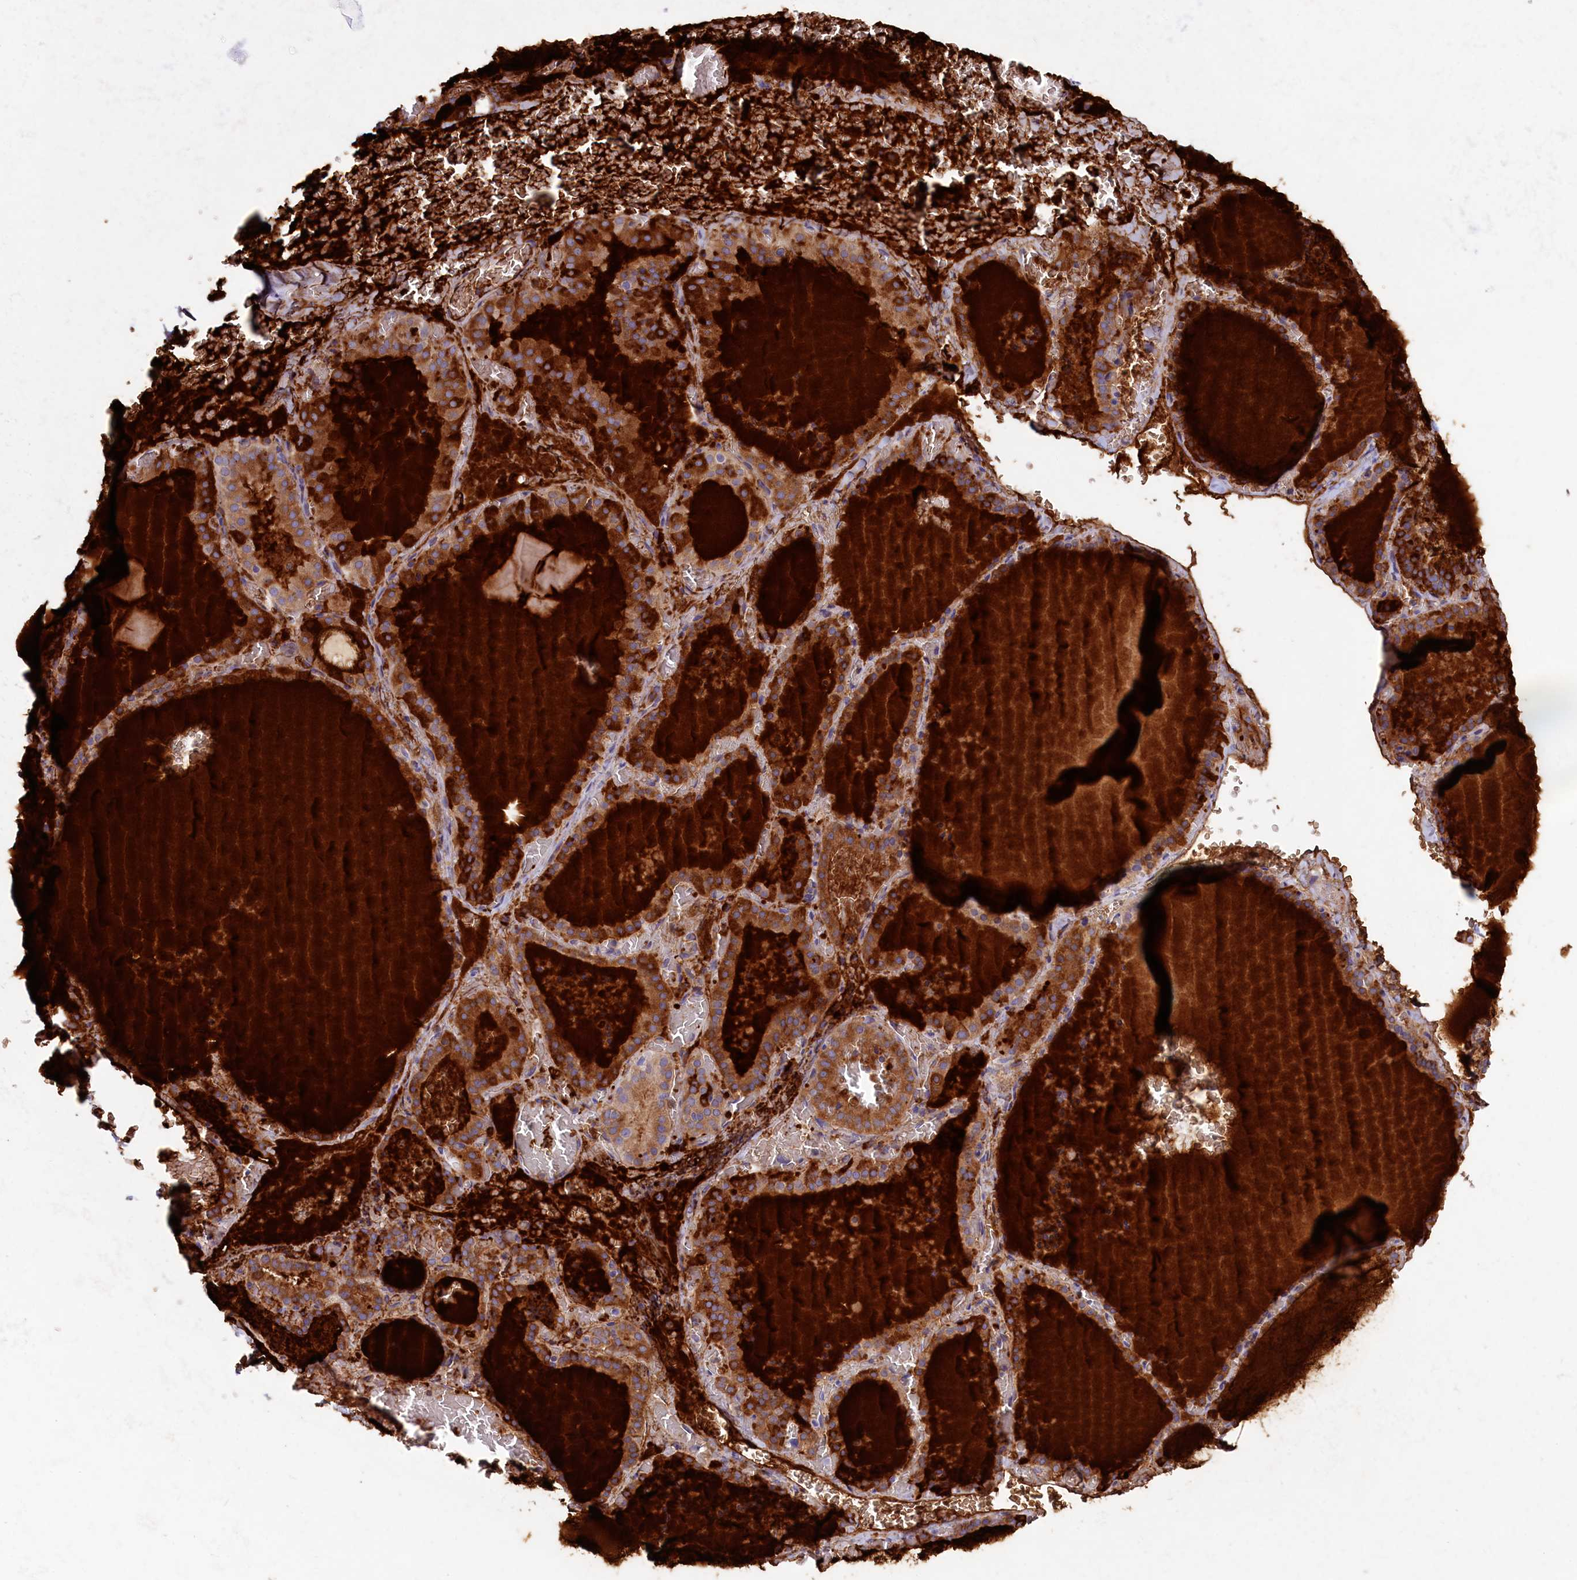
{"staining": {"intensity": "moderate", "quantity": ">75%", "location": "cytoplasmic/membranous"}, "tissue": "thyroid gland", "cell_type": "Glandular cells", "image_type": "normal", "snomed": [{"axis": "morphology", "description": "Normal tissue, NOS"}, {"axis": "topography", "description": "Thyroid gland"}], "caption": "Immunohistochemical staining of benign thyroid gland exhibits medium levels of moderate cytoplasmic/membranous positivity in approximately >75% of glandular cells. Using DAB (brown) and hematoxylin (blue) stains, captured at high magnification using brightfield microscopy.", "gene": "ZSWIM4", "patient": {"sex": "female", "age": 39}}